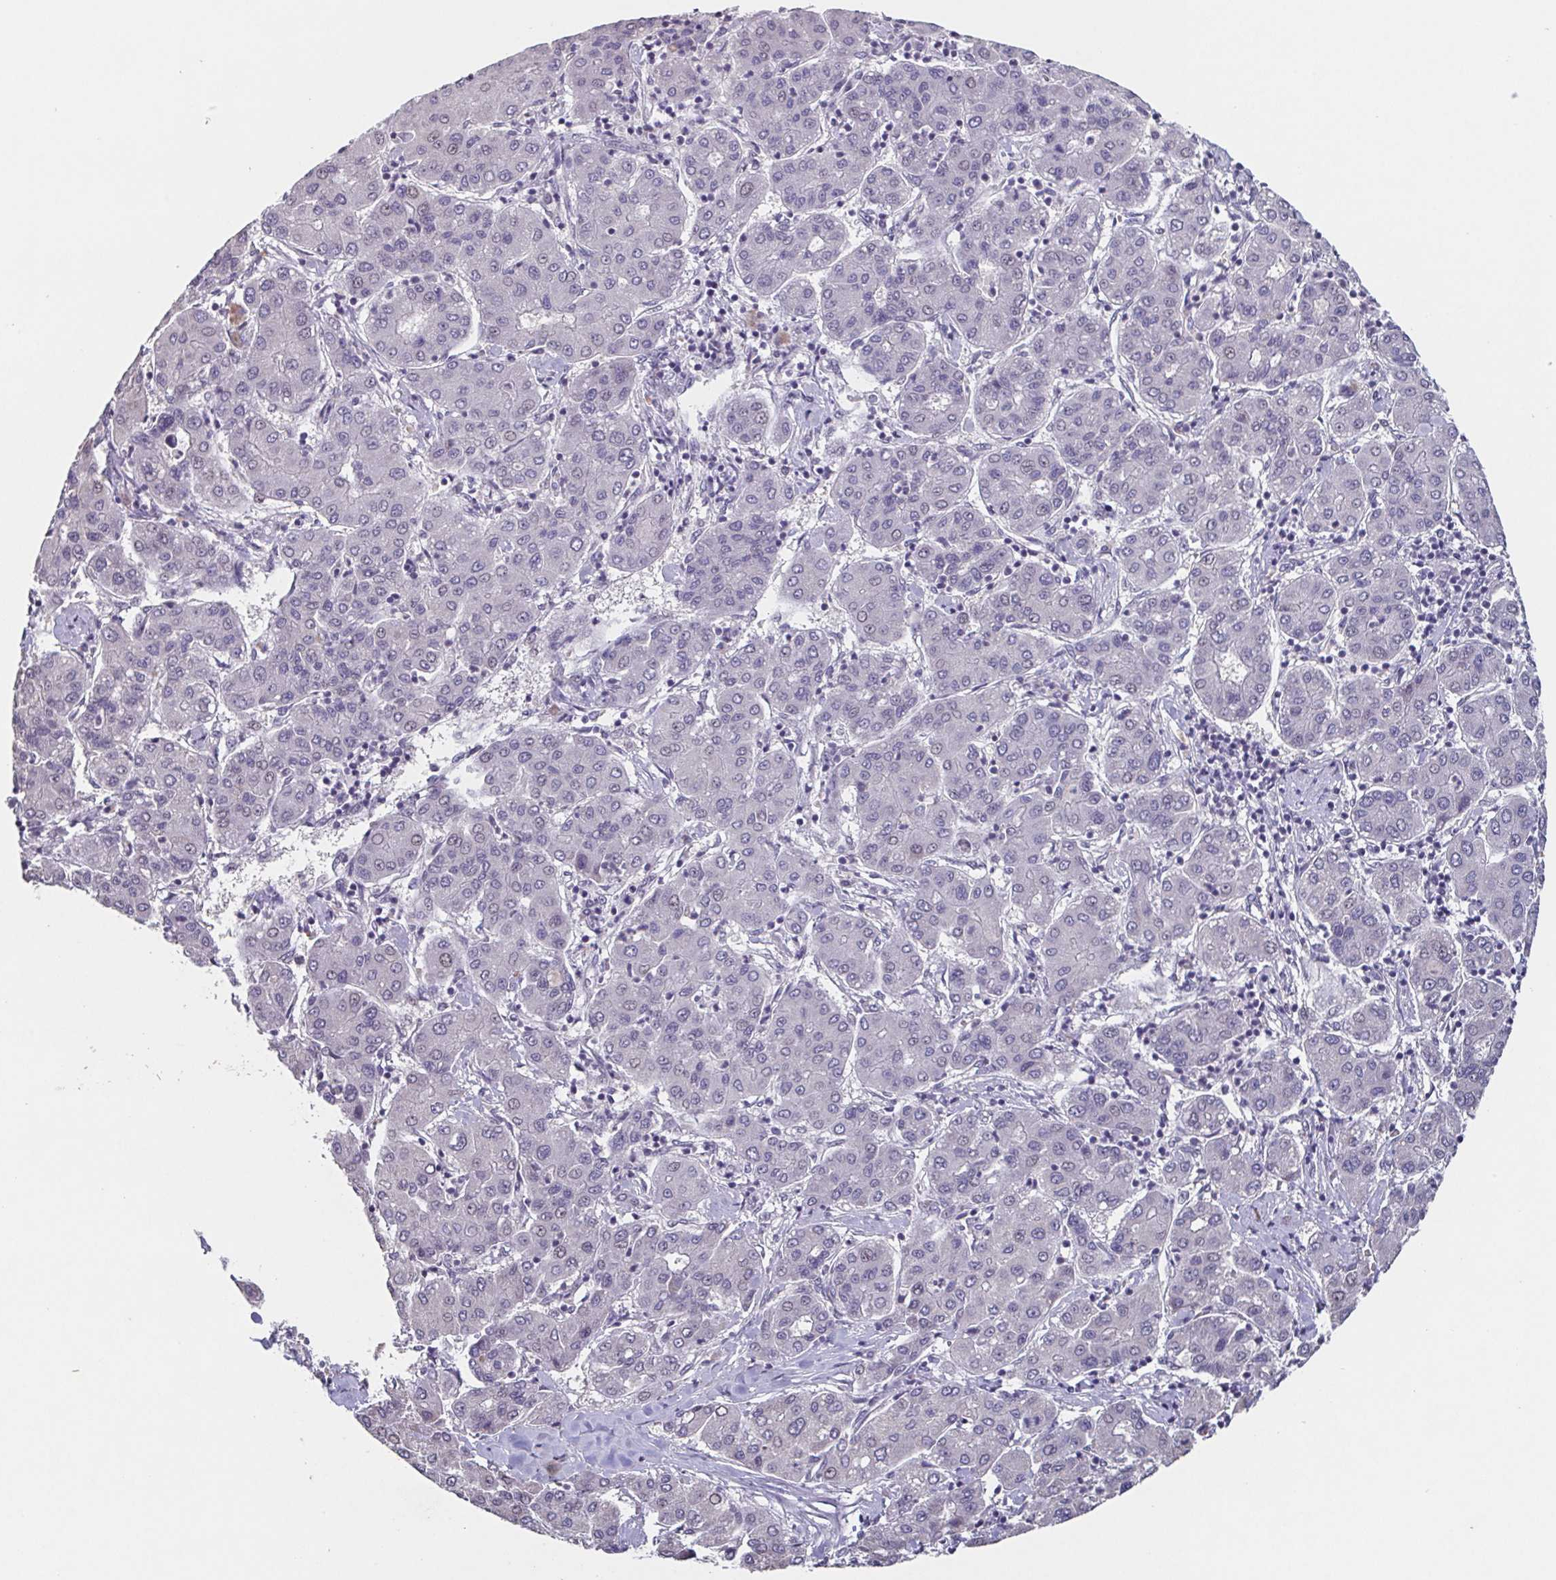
{"staining": {"intensity": "negative", "quantity": "none", "location": "none"}, "tissue": "liver cancer", "cell_type": "Tumor cells", "image_type": "cancer", "snomed": [{"axis": "morphology", "description": "Carcinoma, Hepatocellular, NOS"}, {"axis": "topography", "description": "Liver"}], "caption": "Liver cancer was stained to show a protein in brown. There is no significant positivity in tumor cells.", "gene": "GHRL", "patient": {"sex": "male", "age": 65}}